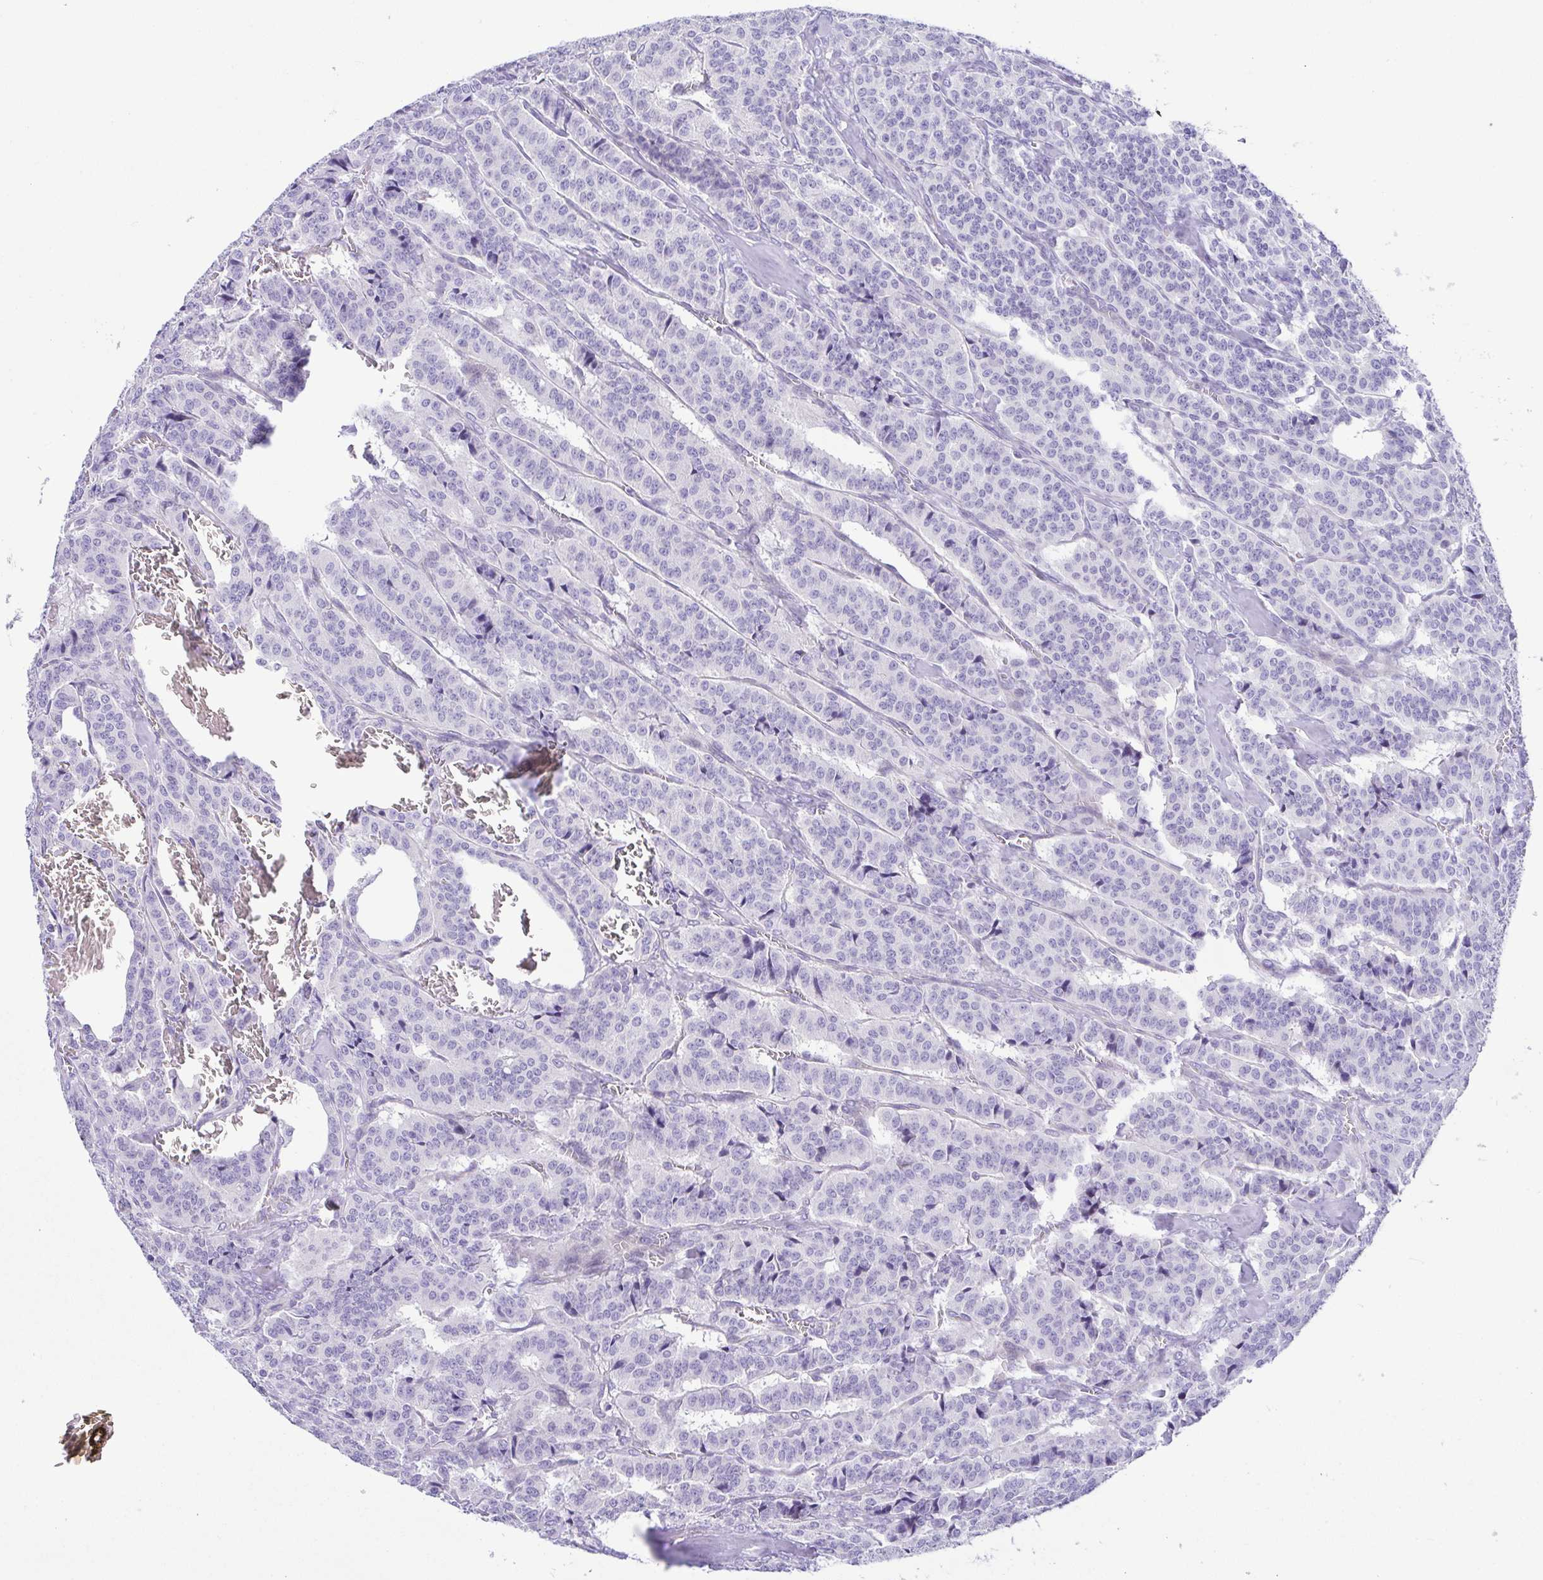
{"staining": {"intensity": "negative", "quantity": "none", "location": "none"}, "tissue": "carcinoid", "cell_type": "Tumor cells", "image_type": "cancer", "snomed": [{"axis": "morphology", "description": "Normal tissue, NOS"}, {"axis": "morphology", "description": "Carcinoid, malignant, NOS"}, {"axis": "topography", "description": "Lung"}], "caption": "Tumor cells are negative for protein expression in human malignant carcinoid. Nuclei are stained in blue.", "gene": "GPR182", "patient": {"sex": "female", "age": 46}}